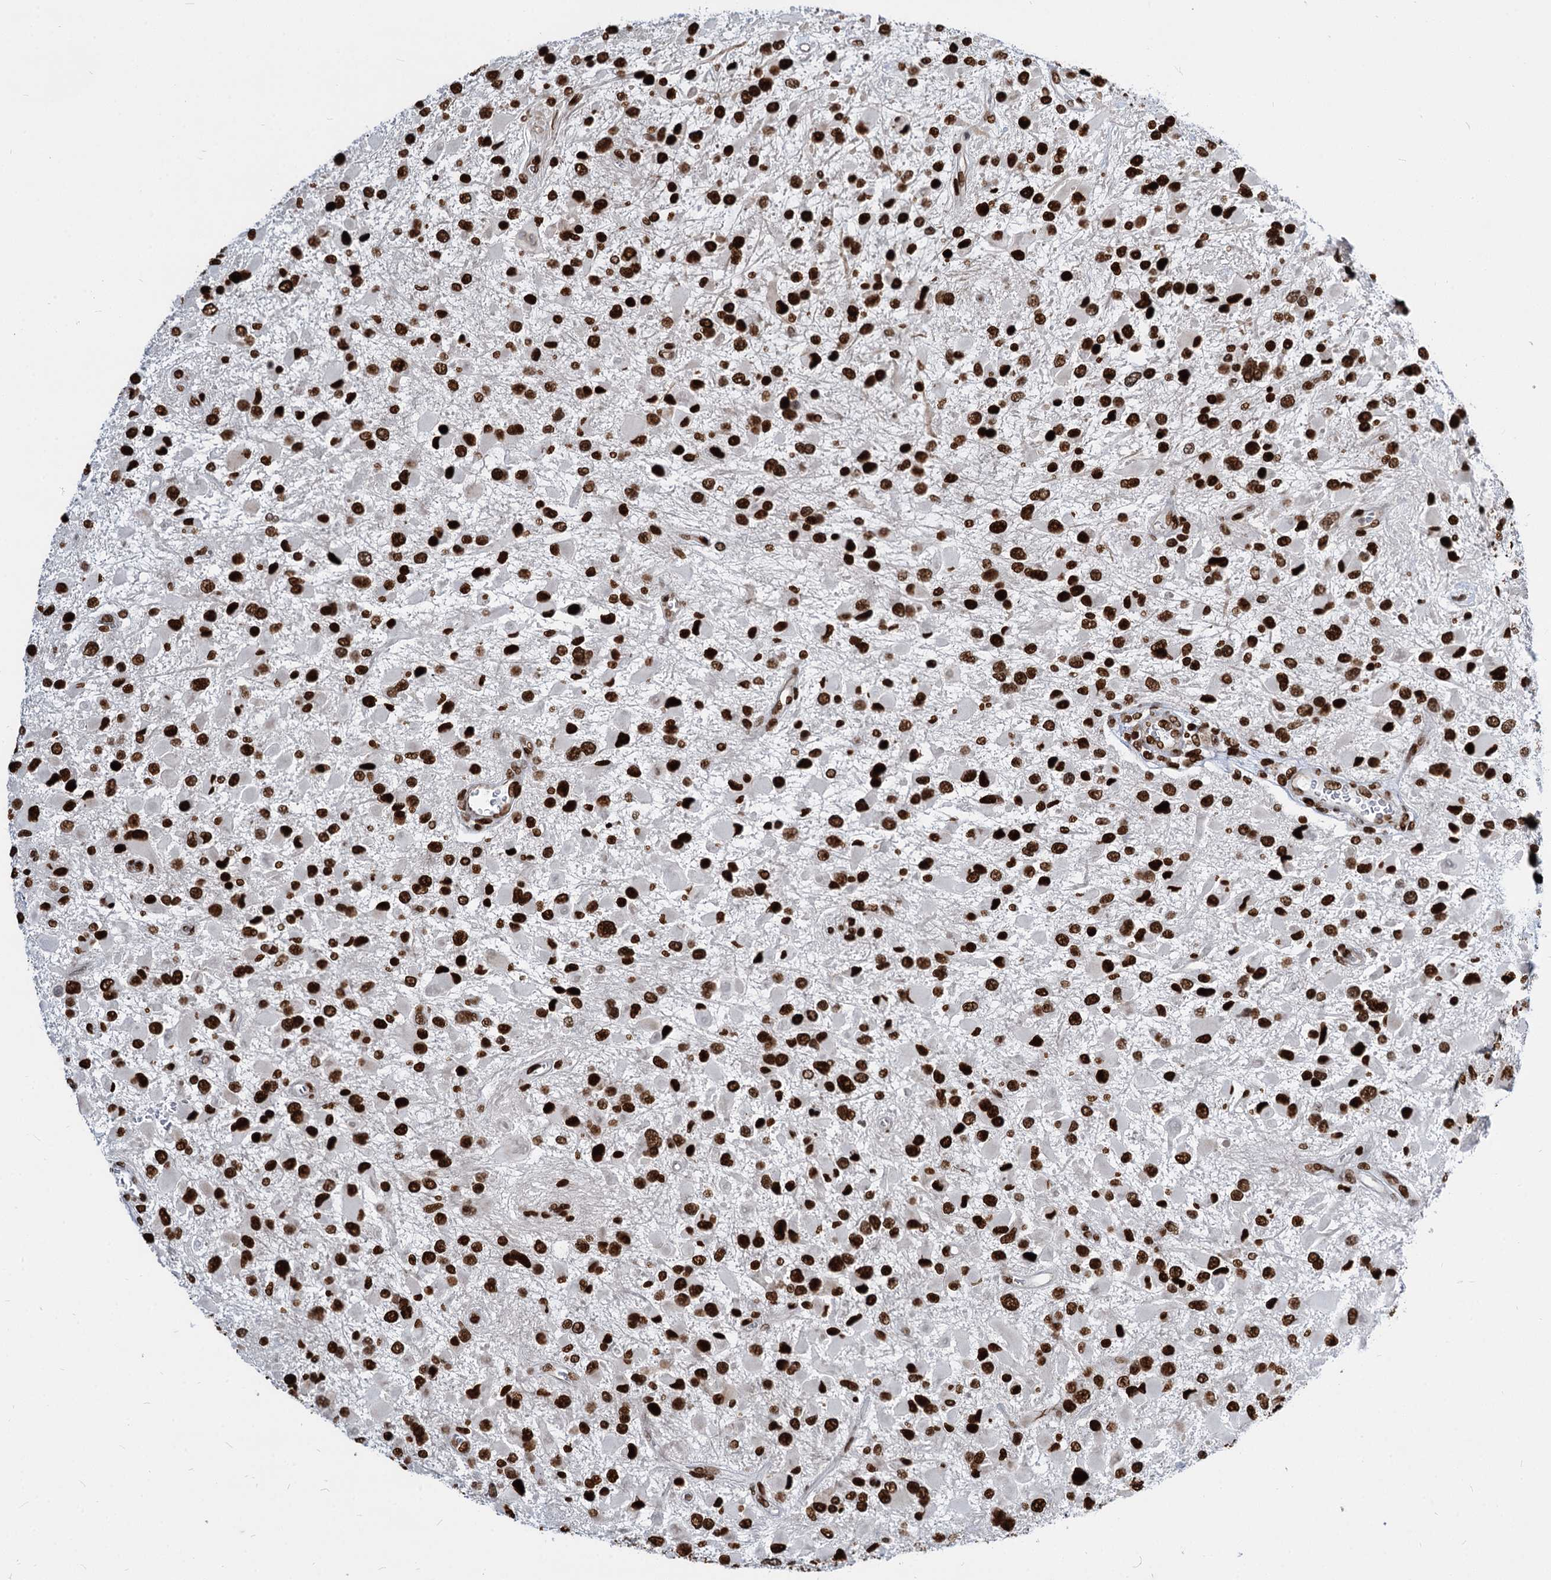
{"staining": {"intensity": "strong", "quantity": ">75%", "location": "nuclear"}, "tissue": "glioma", "cell_type": "Tumor cells", "image_type": "cancer", "snomed": [{"axis": "morphology", "description": "Glioma, malignant, High grade"}, {"axis": "topography", "description": "Brain"}], "caption": "Protein expression by immunohistochemistry (IHC) exhibits strong nuclear positivity in about >75% of tumor cells in glioma.", "gene": "MECP2", "patient": {"sex": "male", "age": 53}}